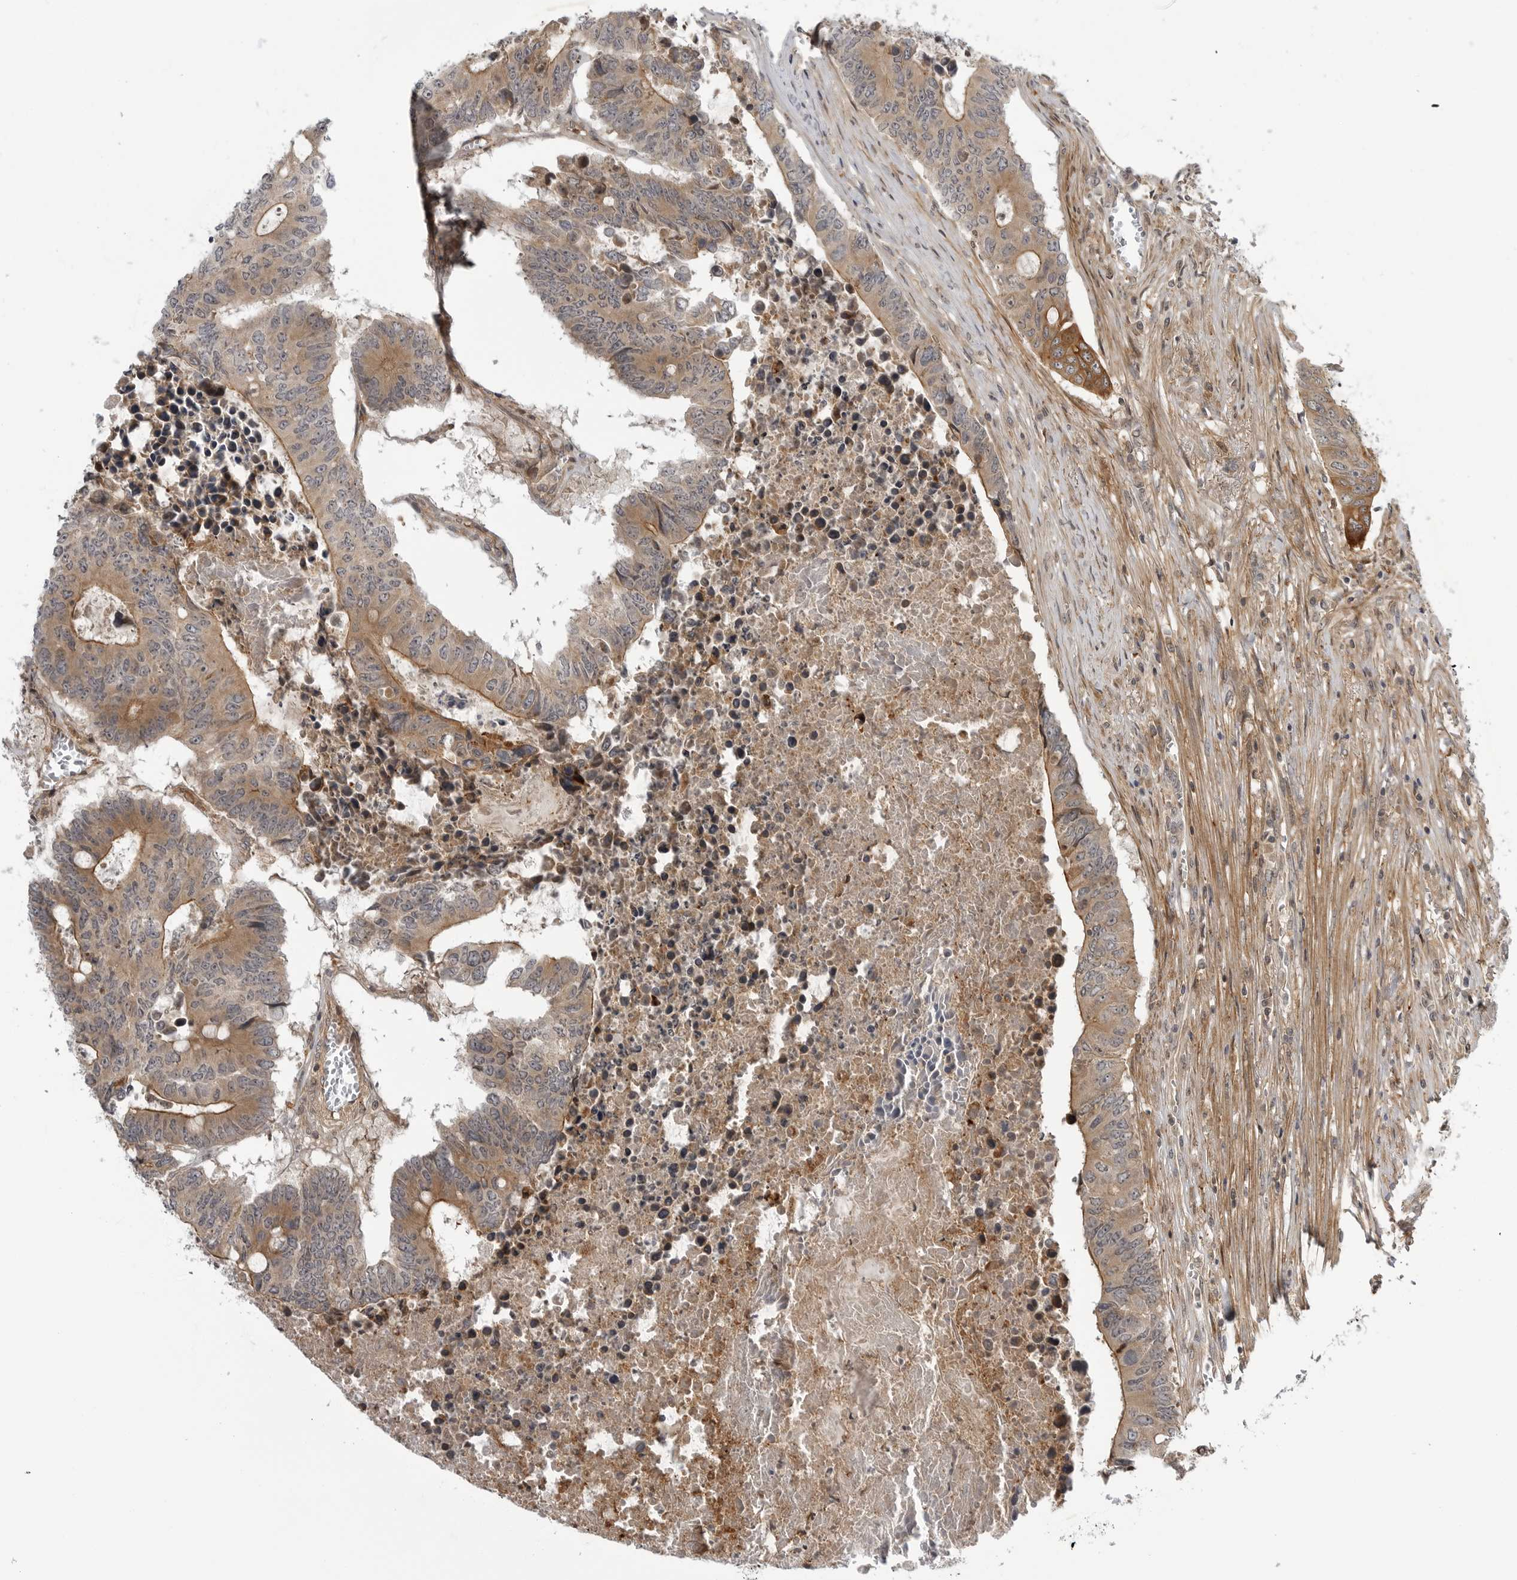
{"staining": {"intensity": "moderate", "quantity": ">75%", "location": "cytoplasmic/membranous"}, "tissue": "colorectal cancer", "cell_type": "Tumor cells", "image_type": "cancer", "snomed": [{"axis": "morphology", "description": "Adenocarcinoma, NOS"}, {"axis": "topography", "description": "Colon"}], "caption": "Protein expression analysis of colorectal adenocarcinoma exhibits moderate cytoplasmic/membranous staining in about >75% of tumor cells. (Brightfield microscopy of DAB IHC at high magnification).", "gene": "LRRC45", "patient": {"sex": "male", "age": 87}}